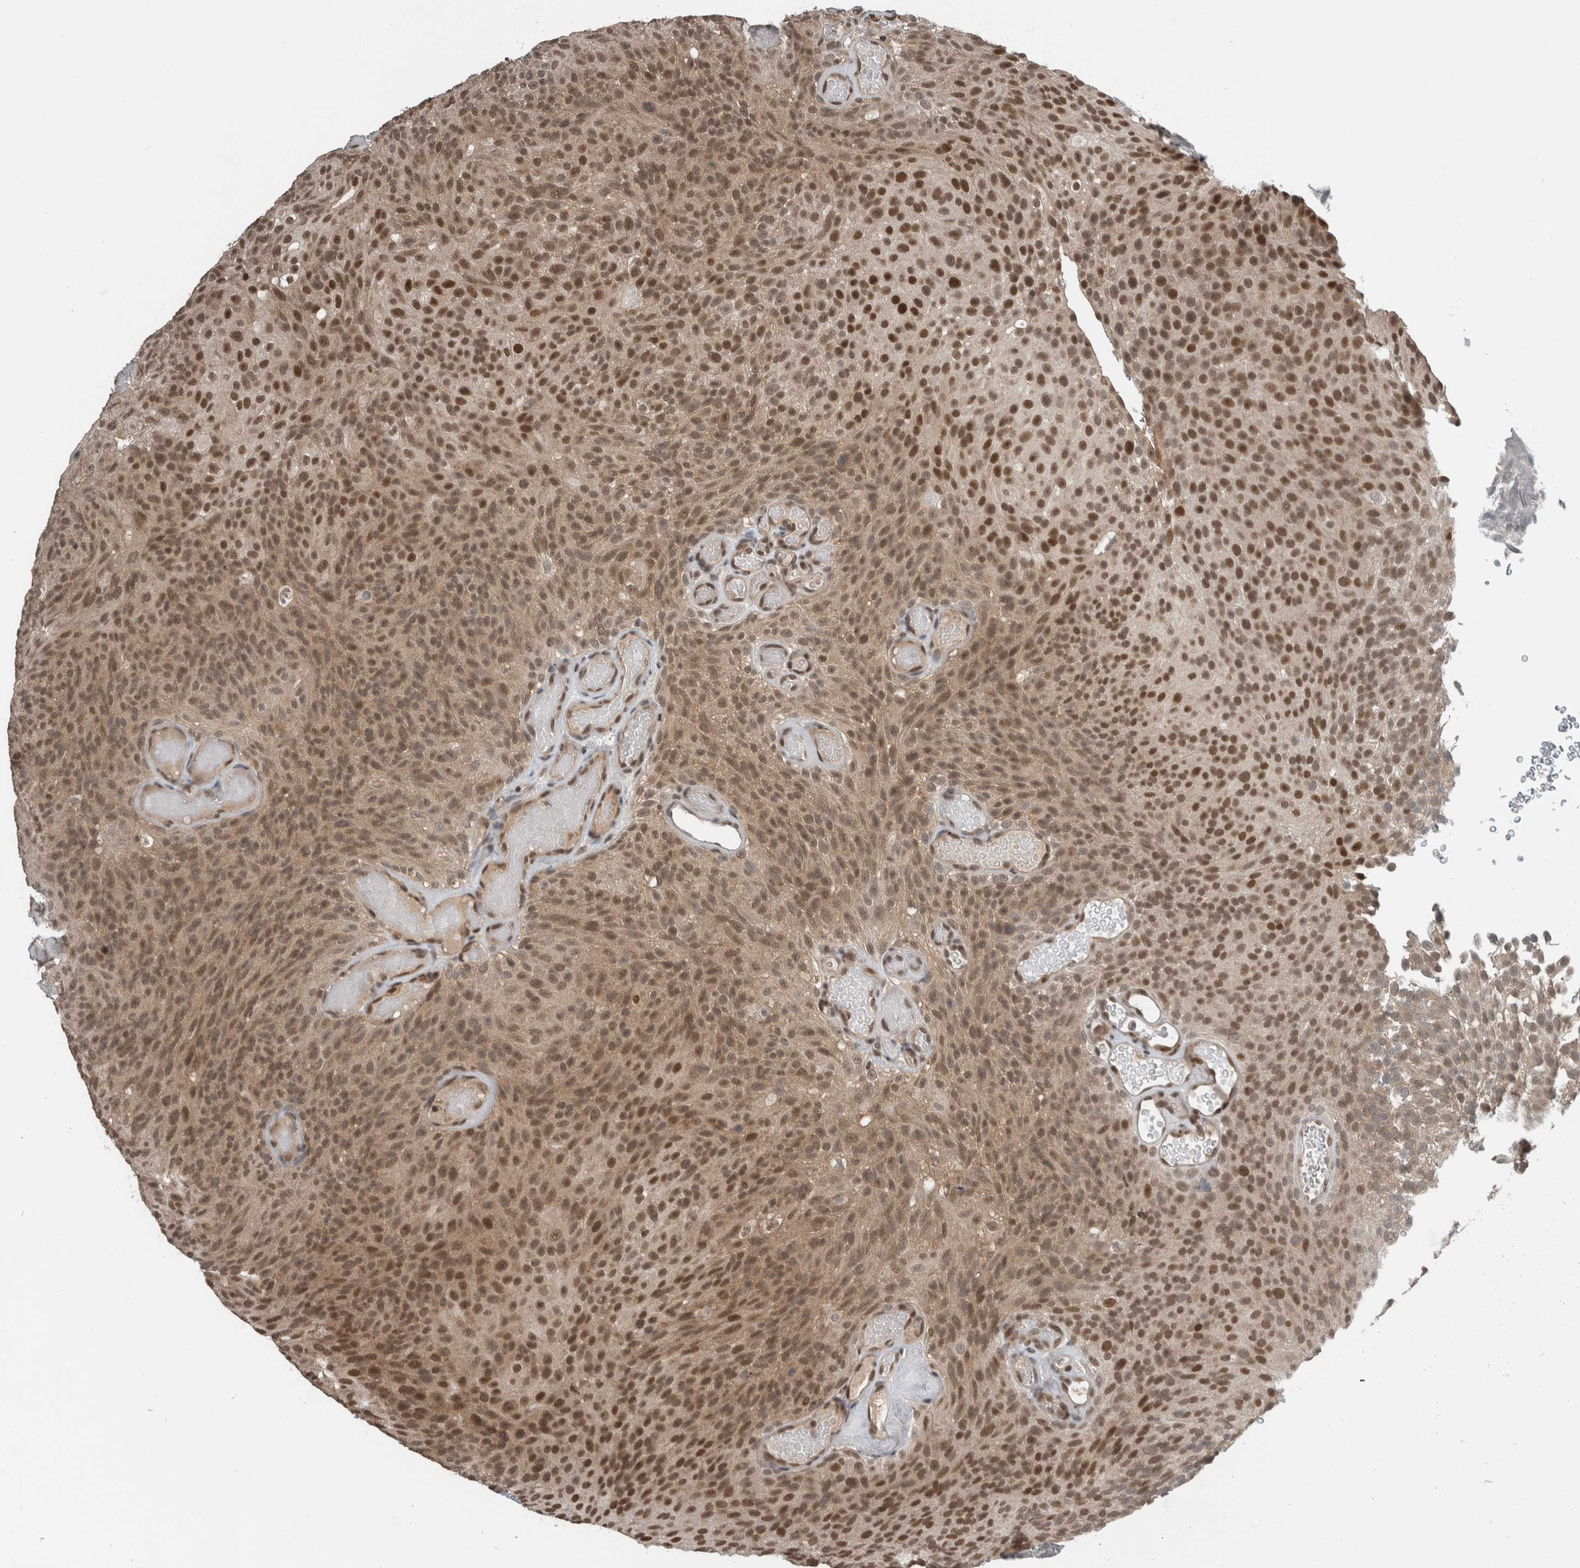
{"staining": {"intensity": "moderate", "quantity": ">75%", "location": "cytoplasmic/membranous,nuclear"}, "tissue": "urothelial cancer", "cell_type": "Tumor cells", "image_type": "cancer", "snomed": [{"axis": "morphology", "description": "Urothelial carcinoma, Low grade"}, {"axis": "topography", "description": "Urinary bladder"}], "caption": "High-magnification brightfield microscopy of low-grade urothelial carcinoma stained with DAB (brown) and counterstained with hematoxylin (blue). tumor cells exhibit moderate cytoplasmic/membranous and nuclear expression is seen in about>75% of cells.", "gene": "SPAG7", "patient": {"sex": "male", "age": 78}}